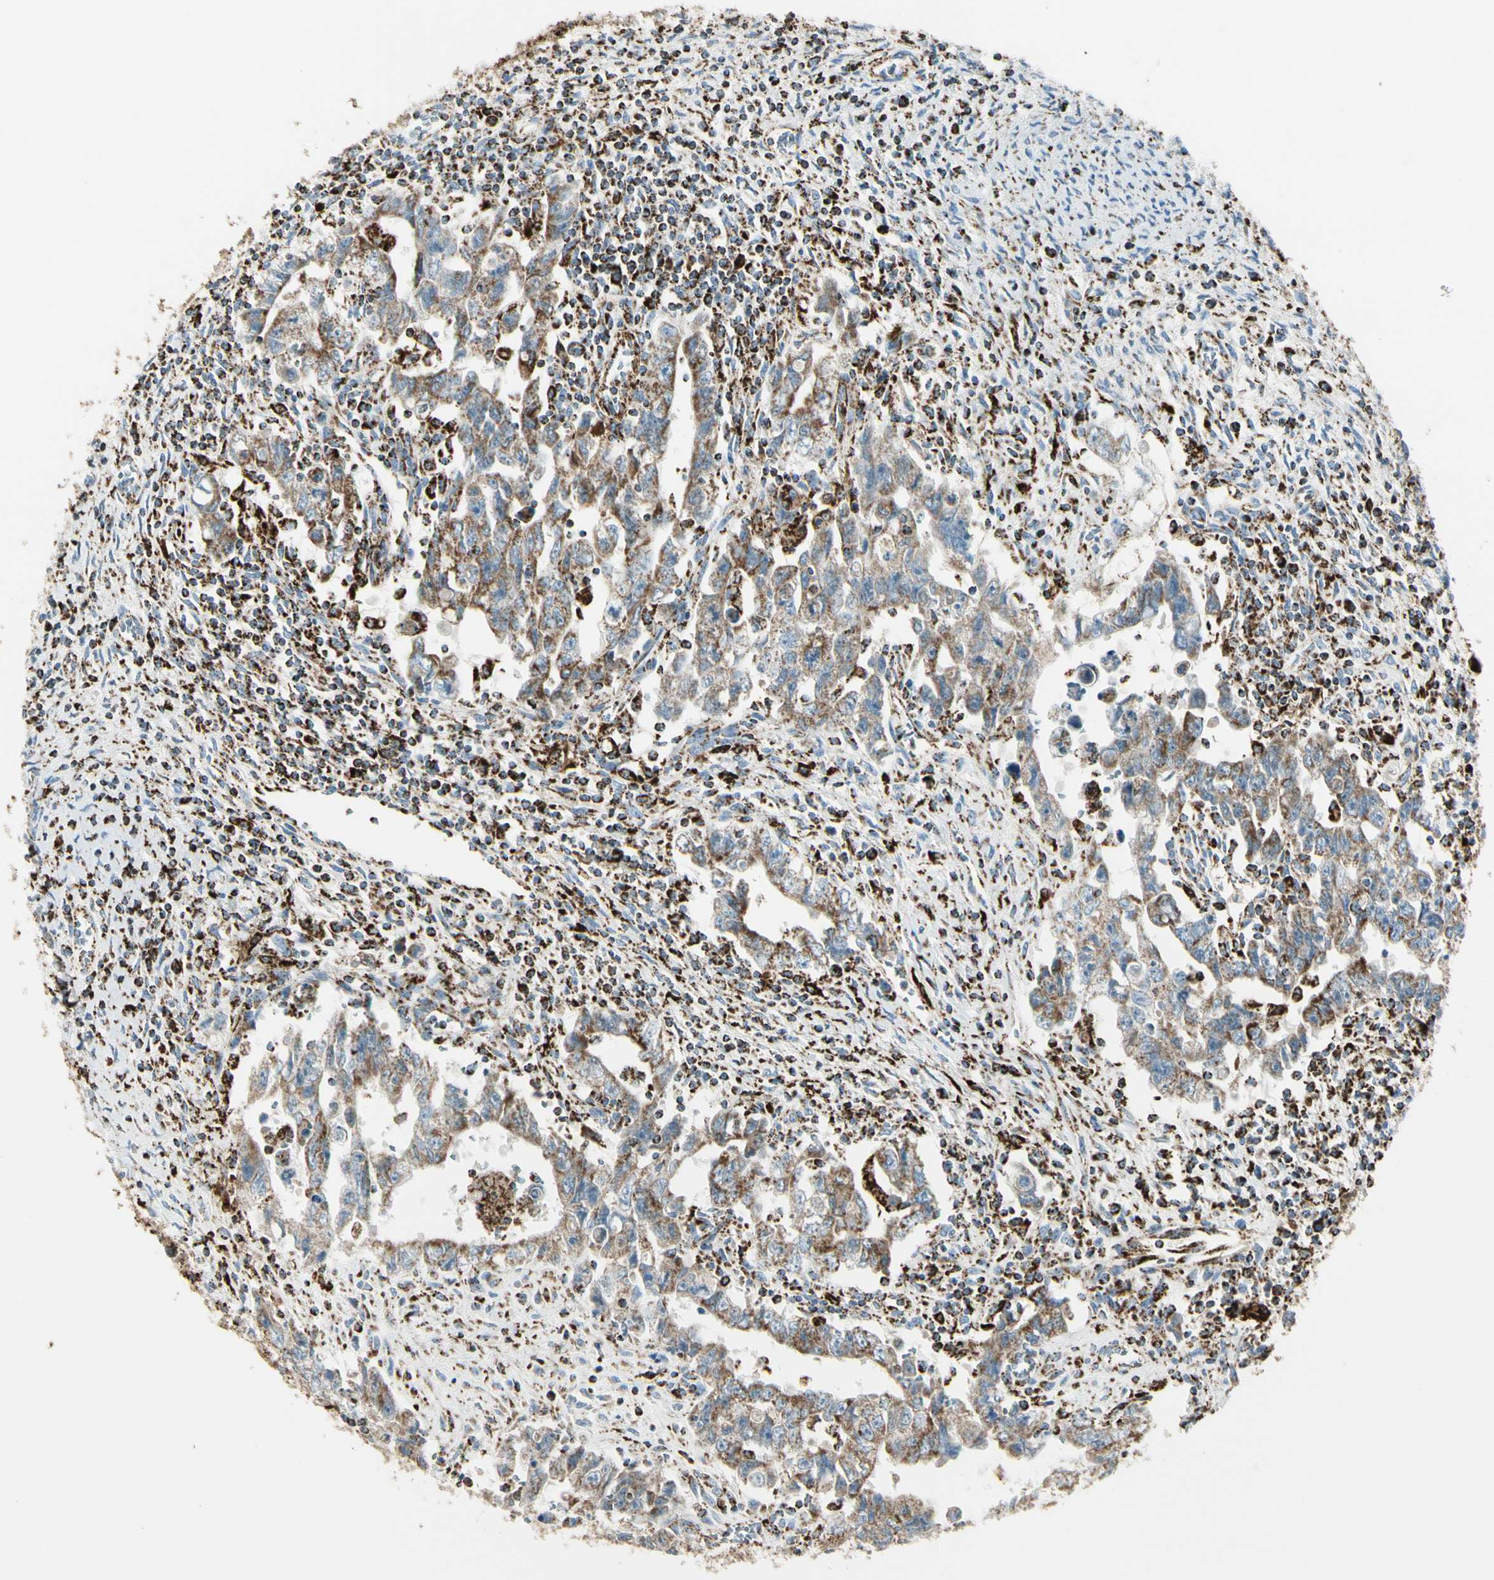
{"staining": {"intensity": "moderate", "quantity": ">75%", "location": "cytoplasmic/membranous"}, "tissue": "testis cancer", "cell_type": "Tumor cells", "image_type": "cancer", "snomed": [{"axis": "morphology", "description": "Carcinoma, Embryonal, NOS"}, {"axis": "topography", "description": "Testis"}], "caption": "Immunohistochemistry (DAB) staining of testis cancer (embryonal carcinoma) demonstrates moderate cytoplasmic/membranous protein expression in approximately >75% of tumor cells. The staining is performed using DAB (3,3'-diaminobenzidine) brown chromogen to label protein expression. The nuclei are counter-stained blue using hematoxylin.", "gene": "ME2", "patient": {"sex": "male", "age": 28}}